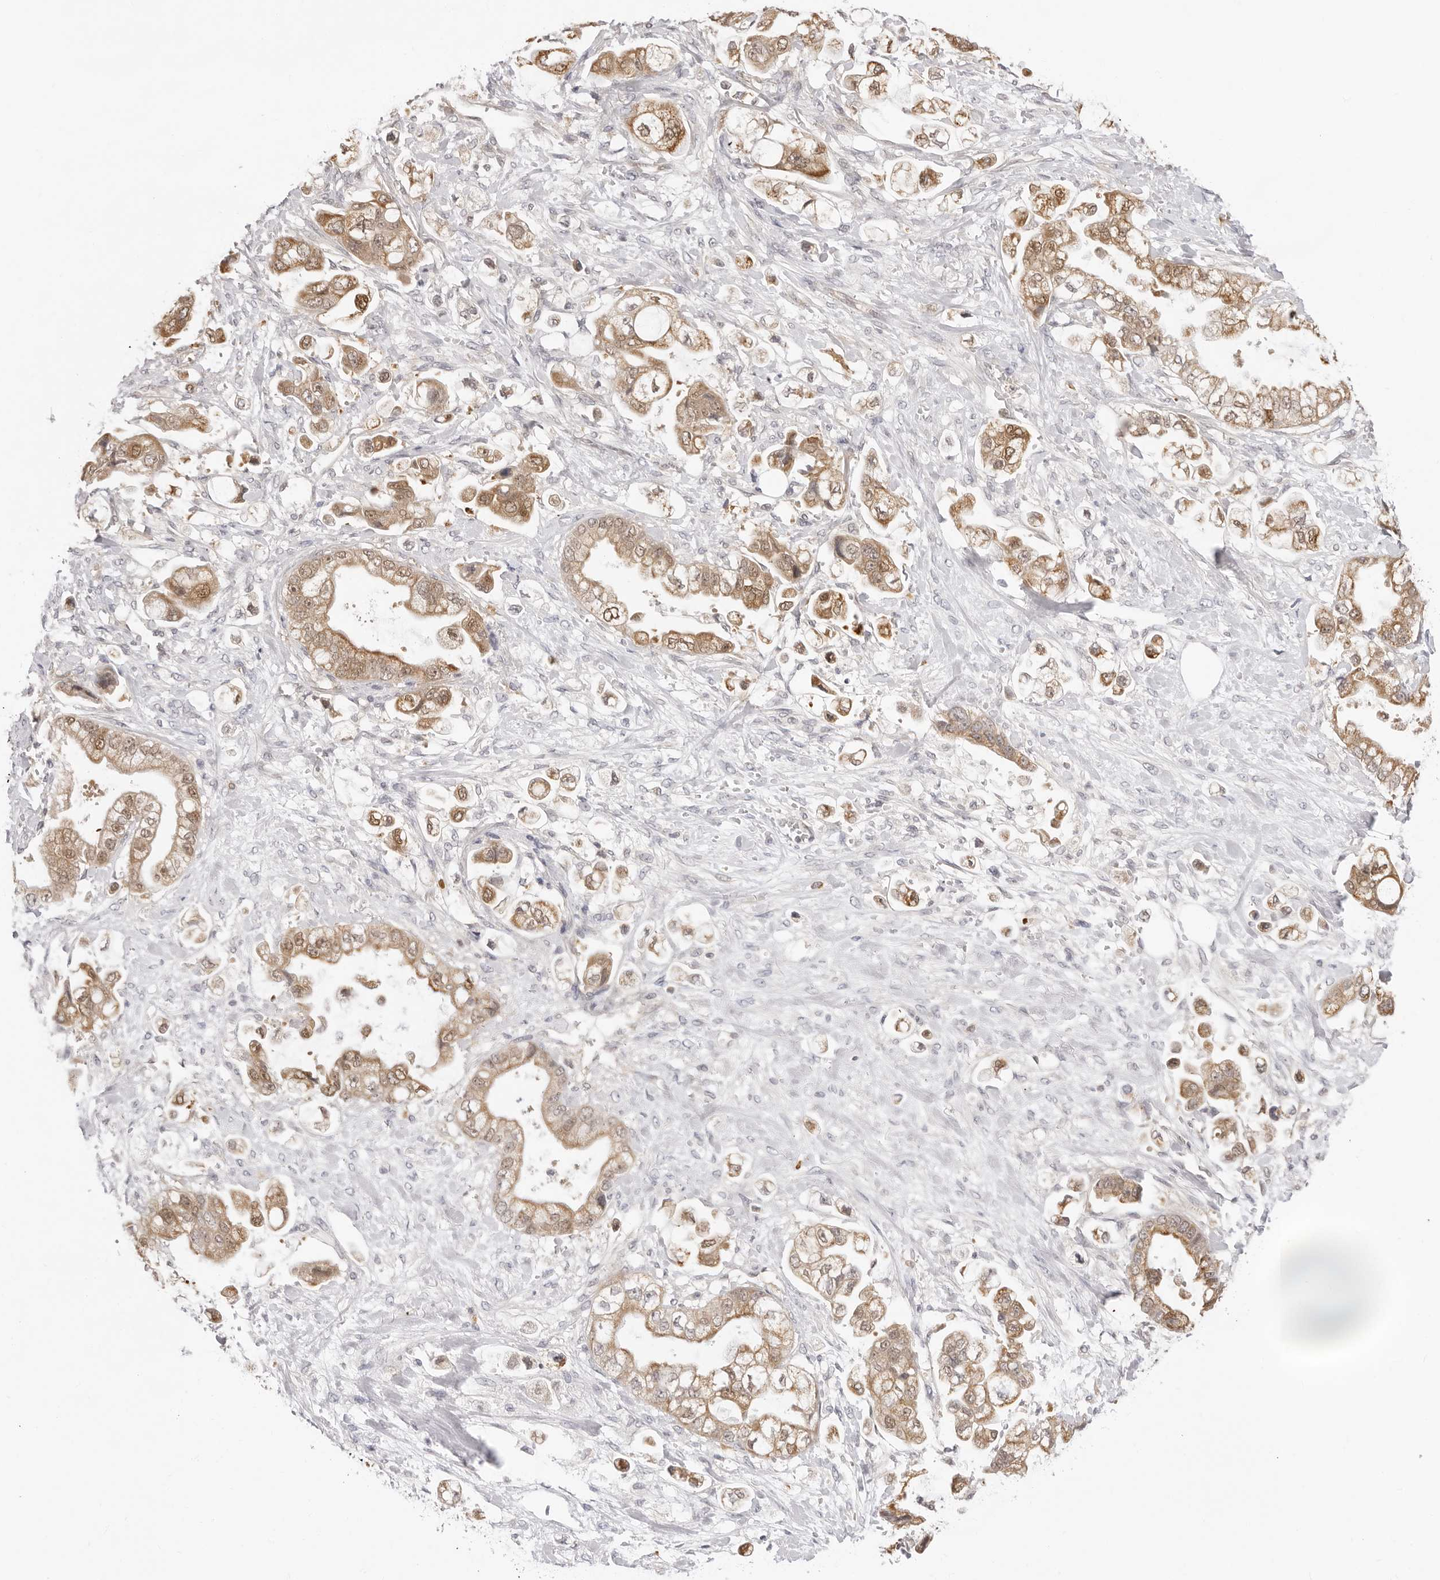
{"staining": {"intensity": "moderate", "quantity": ">75%", "location": "cytoplasmic/membranous"}, "tissue": "stomach cancer", "cell_type": "Tumor cells", "image_type": "cancer", "snomed": [{"axis": "morphology", "description": "Adenocarcinoma, NOS"}, {"axis": "topography", "description": "Stomach"}], "caption": "Tumor cells display medium levels of moderate cytoplasmic/membranous staining in about >75% of cells in human stomach cancer. The staining was performed using DAB to visualize the protein expression in brown, while the nuclei were stained in blue with hematoxylin (Magnification: 20x).", "gene": "FDPS", "patient": {"sex": "male", "age": 62}}